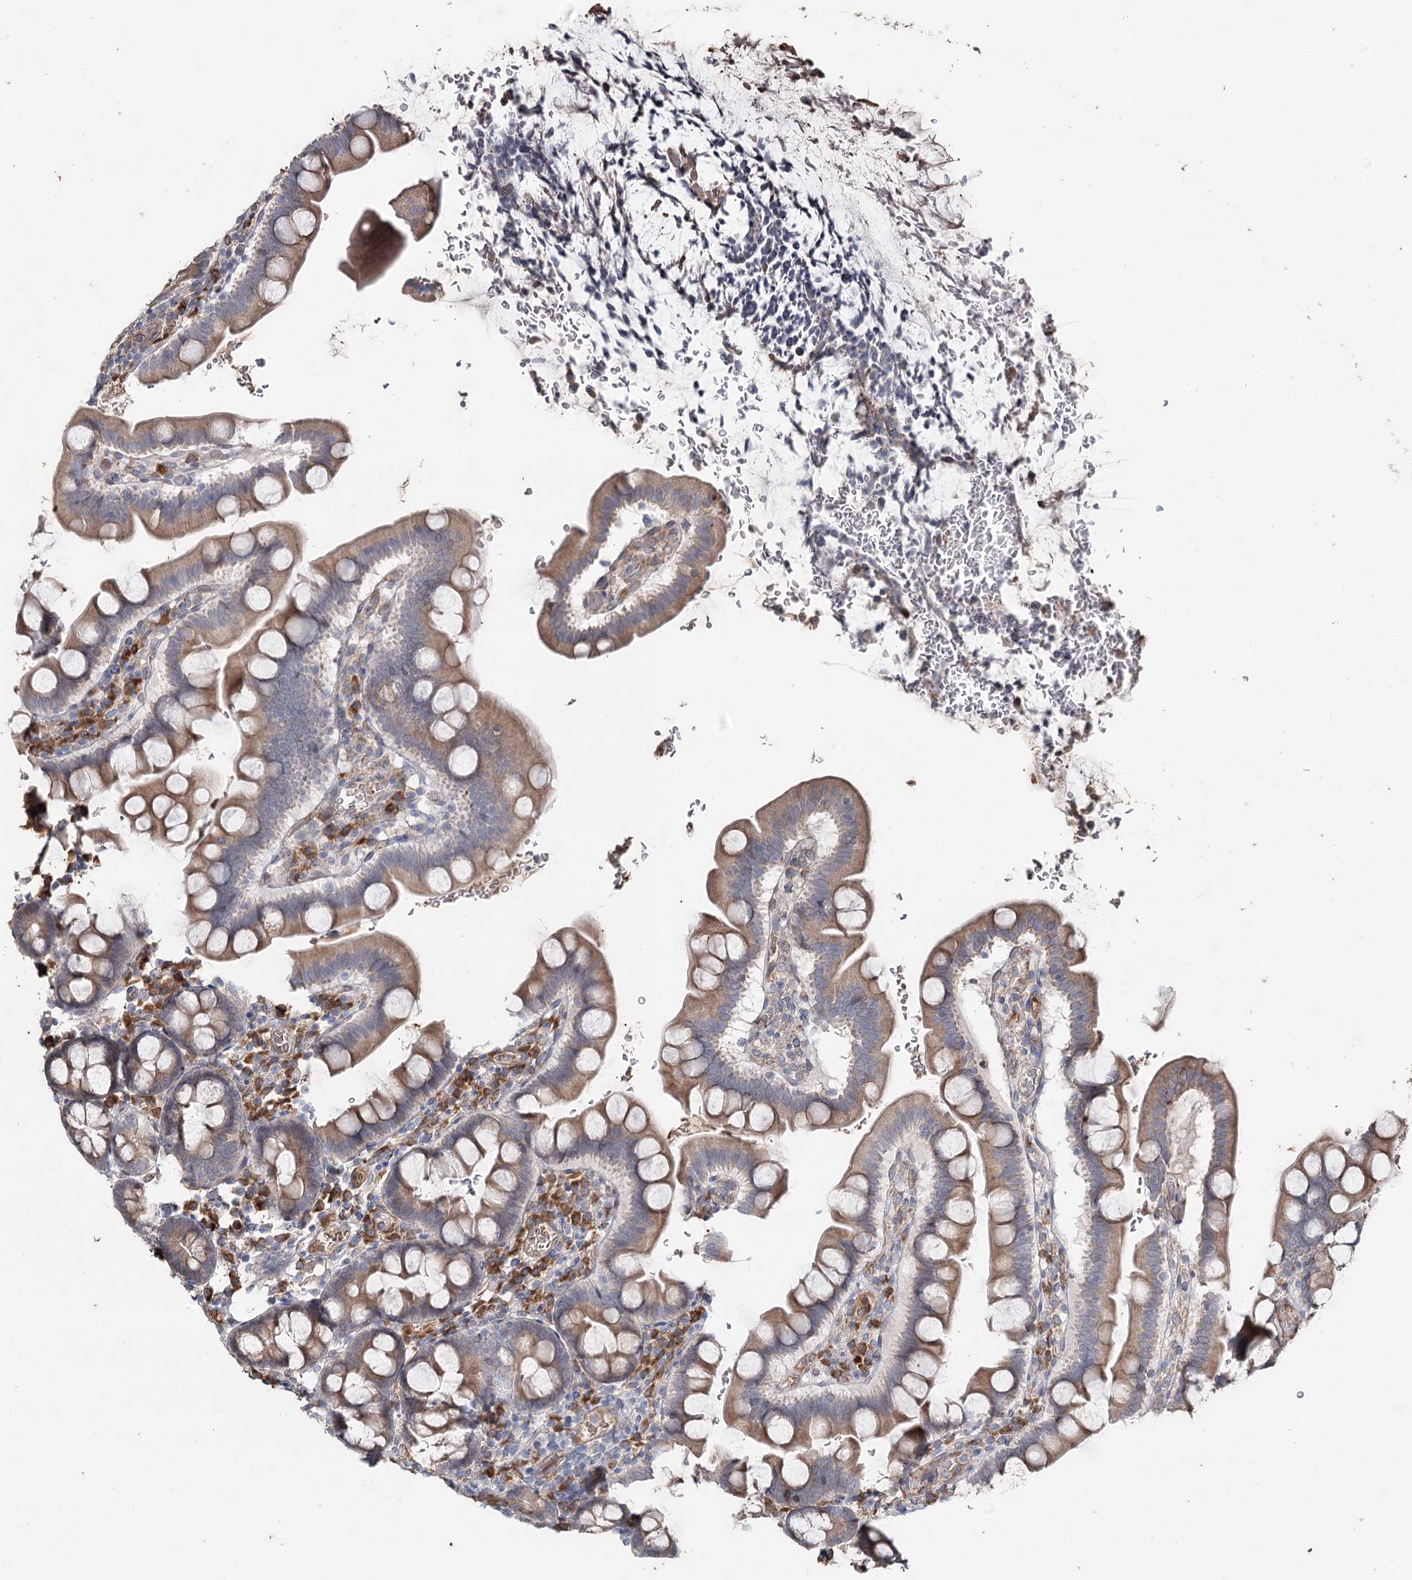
{"staining": {"intensity": "moderate", "quantity": ">75%", "location": "cytoplasmic/membranous"}, "tissue": "small intestine", "cell_type": "Glandular cells", "image_type": "normal", "snomed": [{"axis": "morphology", "description": "Normal tissue, NOS"}, {"axis": "topography", "description": "Stomach, upper"}, {"axis": "topography", "description": "Stomach, lower"}, {"axis": "topography", "description": "Small intestine"}], "caption": "Unremarkable small intestine was stained to show a protein in brown. There is medium levels of moderate cytoplasmic/membranous positivity in approximately >75% of glandular cells. The protein is stained brown, and the nuclei are stained in blue (DAB IHC with brightfield microscopy, high magnification).", "gene": "SYVN1", "patient": {"sex": "male", "age": 68}}